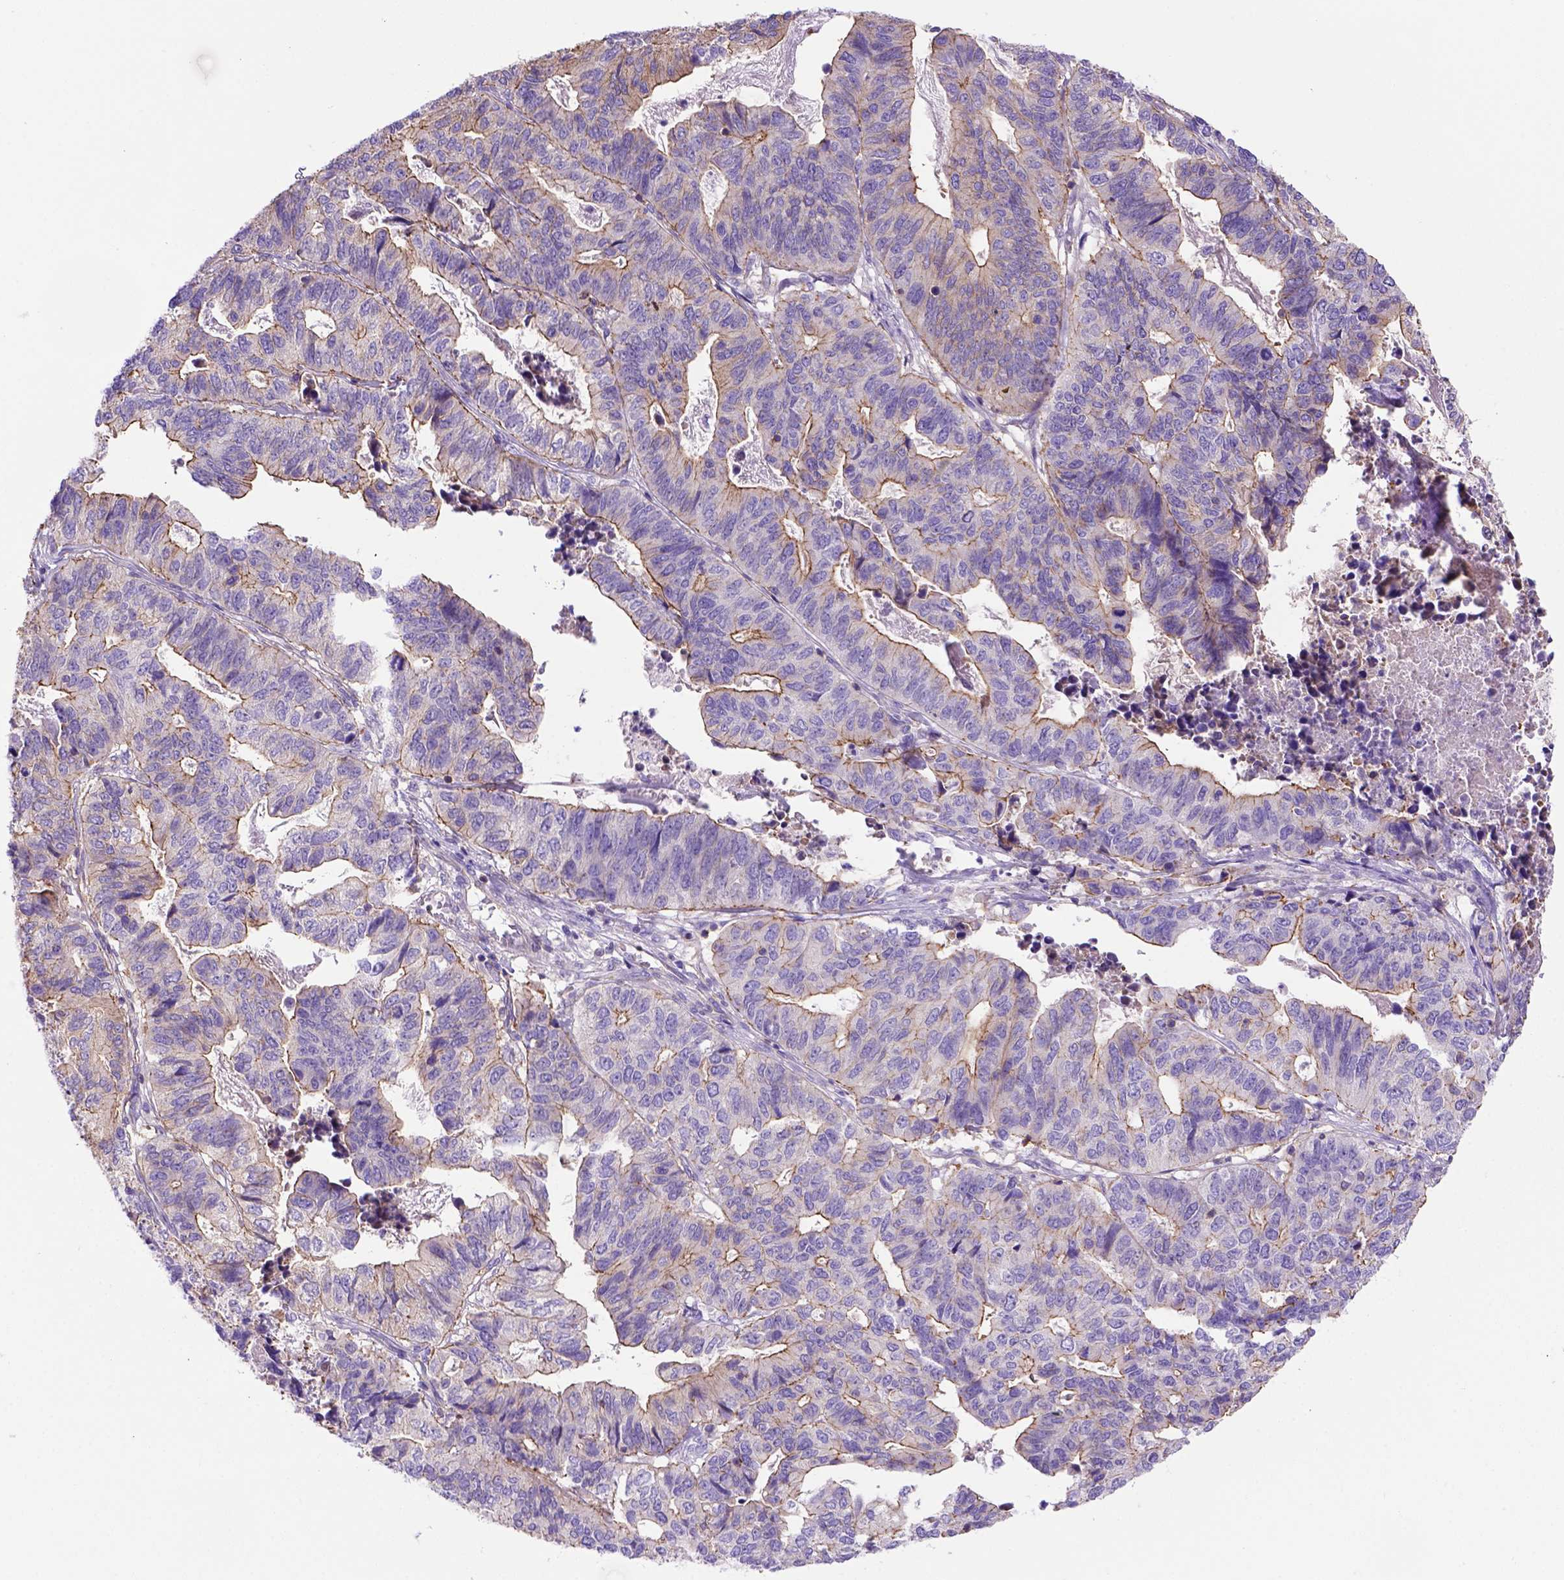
{"staining": {"intensity": "strong", "quantity": ">75%", "location": "cytoplasmic/membranous"}, "tissue": "stomach cancer", "cell_type": "Tumor cells", "image_type": "cancer", "snomed": [{"axis": "morphology", "description": "Adenocarcinoma, NOS"}, {"axis": "topography", "description": "Stomach, upper"}], "caption": "Stomach cancer stained for a protein demonstrates strong cytoplasmic/membranous positivity in tumor cells.", "gene": "PEX12", "patient": {"sex": "female", "age": 67}}